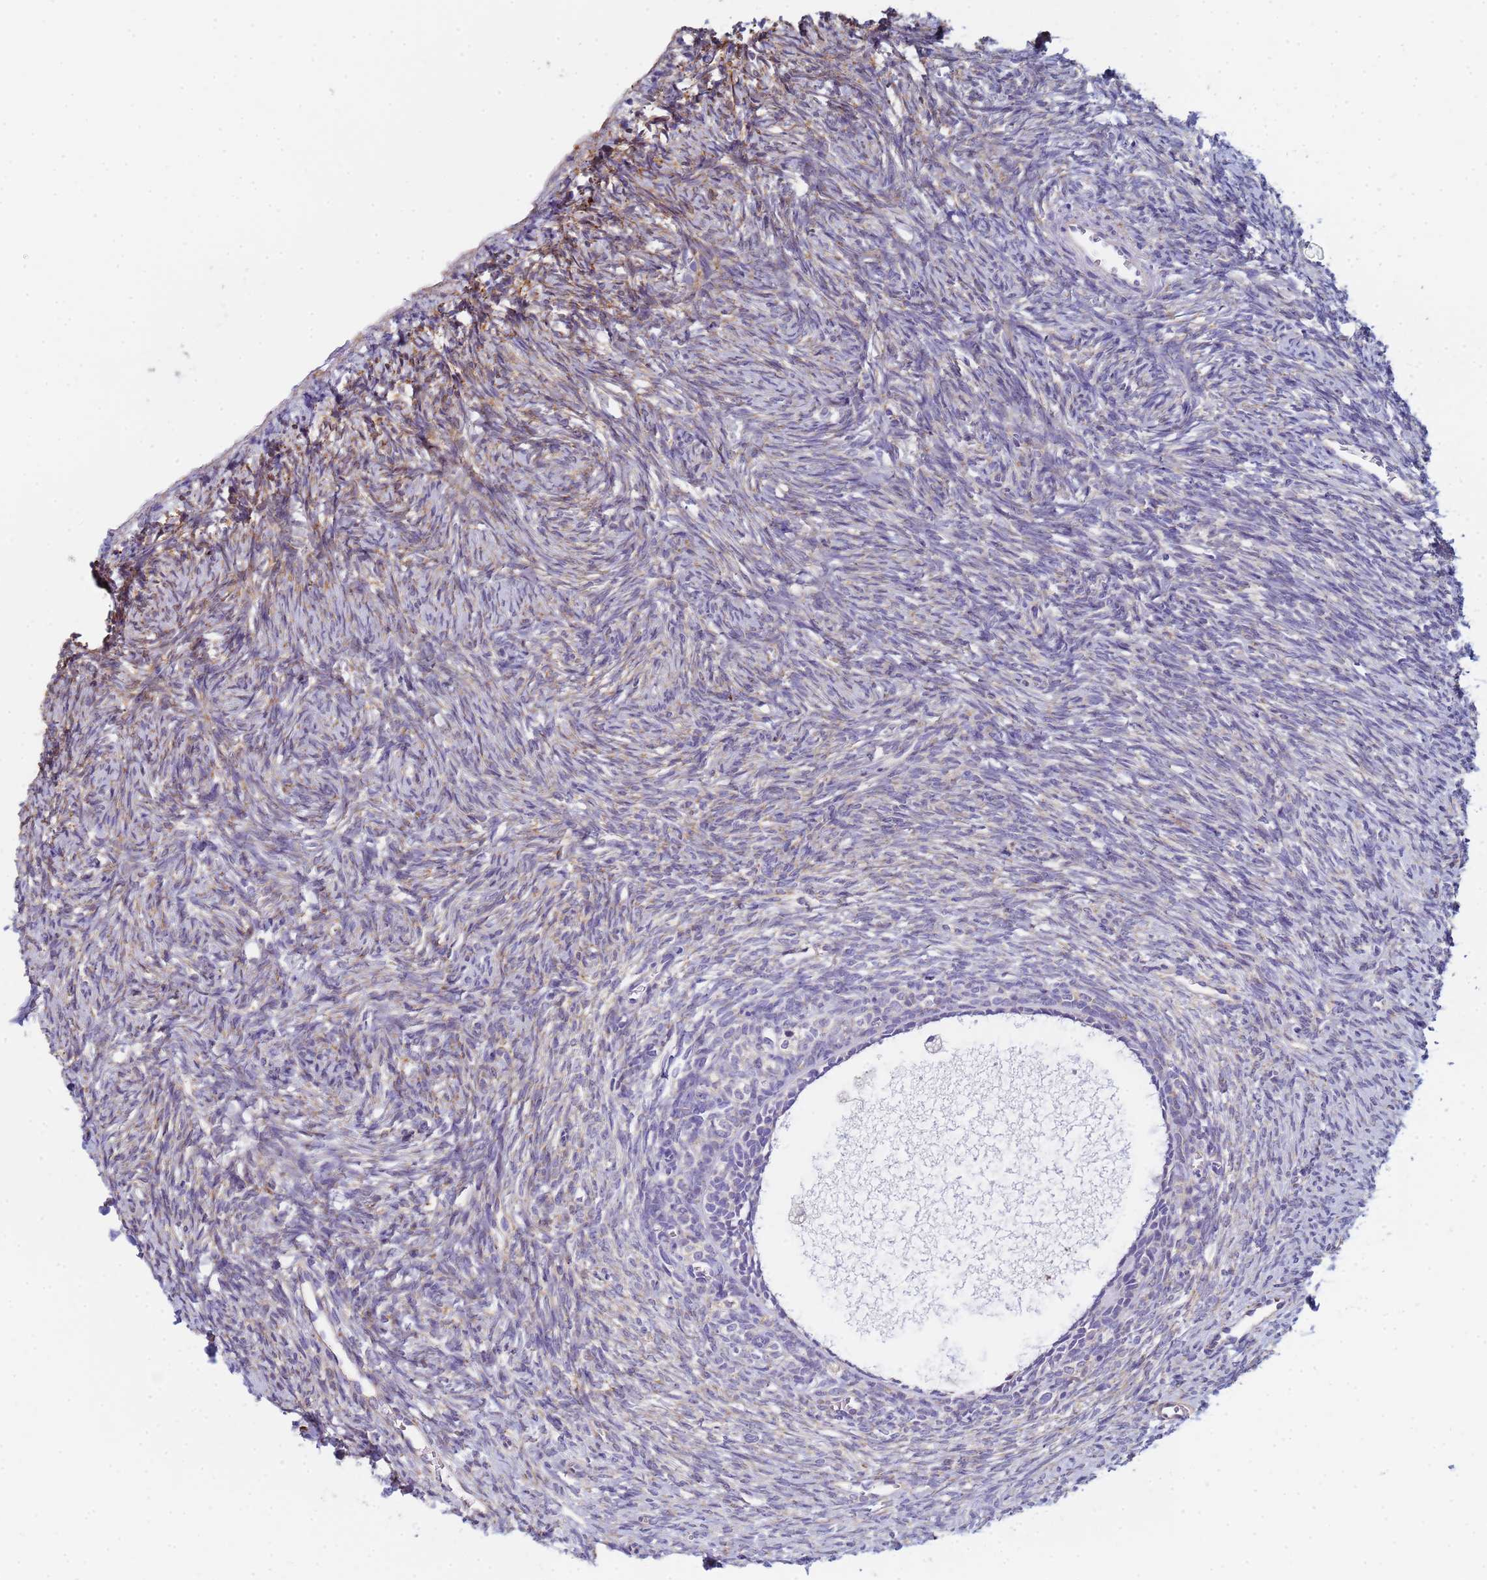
{"staining": {"intensity": "negative", "quantity": "none", "location": "none"}, "tissue": "ovary", "cell_type": "Follicle cells", "image_type": "normal", "snomed": [{"axis": "morphology", "description": "Normal tissue, NOS"}, {"axis": "topography", "description": "Ovary"}], "caption": "This image is of benign ovary stained with immunohistochemistry to label a protein in brown with the nuclei are counter-stained blue. There is no positivity in follicle cells. (DAB (3,3'-diaminobenzidine) immunohistochemistry (IHC) with hematoxylin counter stain).", "gene": "GDAP2", "patient": {"sex": "female", "age": 51}}